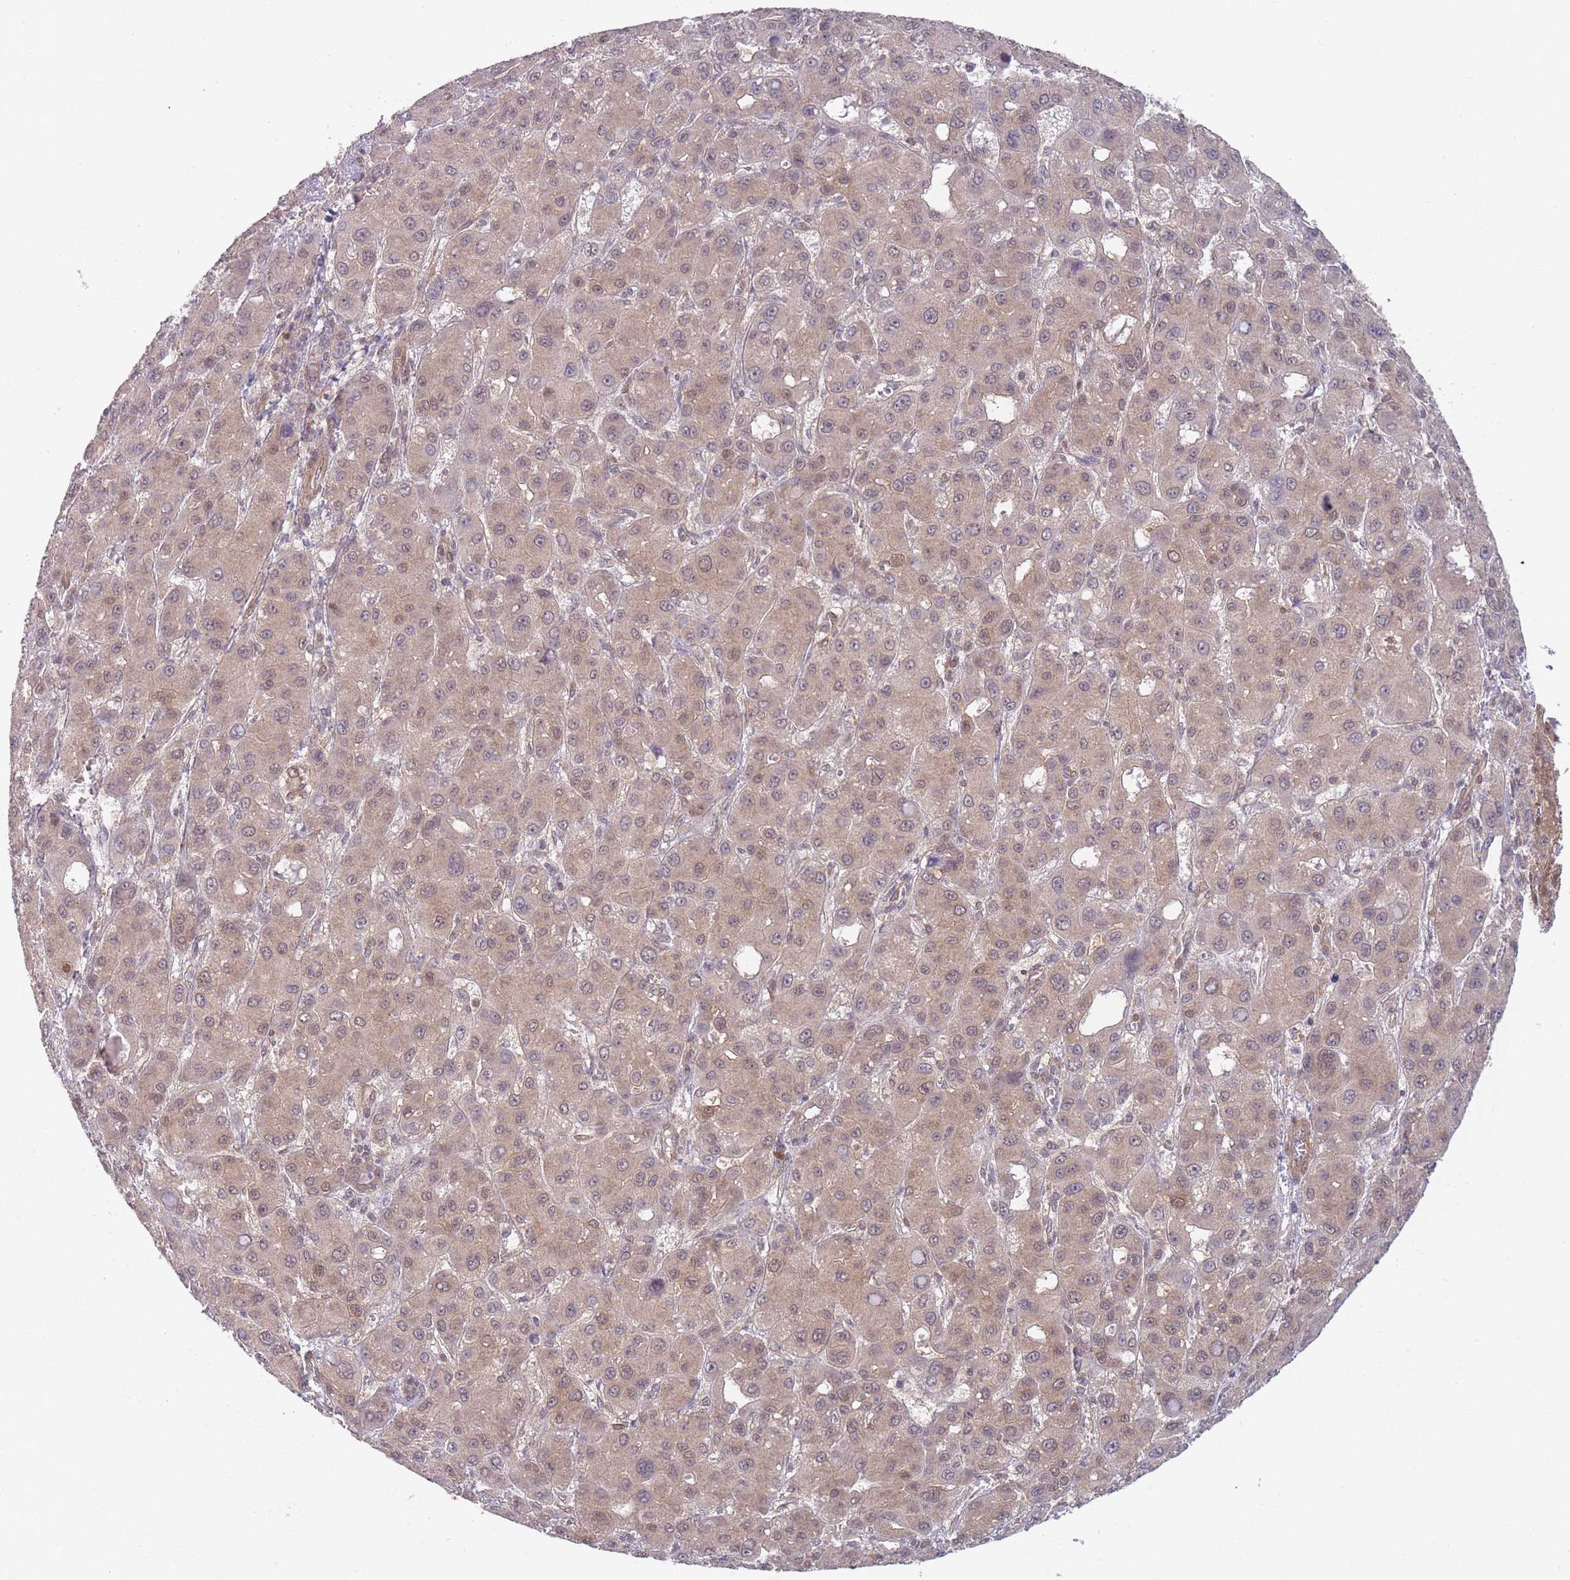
{"staining": {"intensity": "moderate", "quantity": ">75%", "location": "cytoplasmic/membranous,nuclear"}, "tissue": "liver cancer", "cell_type": "Tumor cells", "image_type": "cancer", "snomed": [{"axis": "morphology", "description": "Carcinoma, Hepatocellular, NOS"}, {"axis": "topography", "description": "Liver"}], "caption": "Moderate cytoplasmic/membranous and nuclear protein positivity is seen in approximately >75% of tumor cells in liver hepatocellular carcinoma.", "gene": "MRI1", "patient": {"sex": "male", "age": 55}}